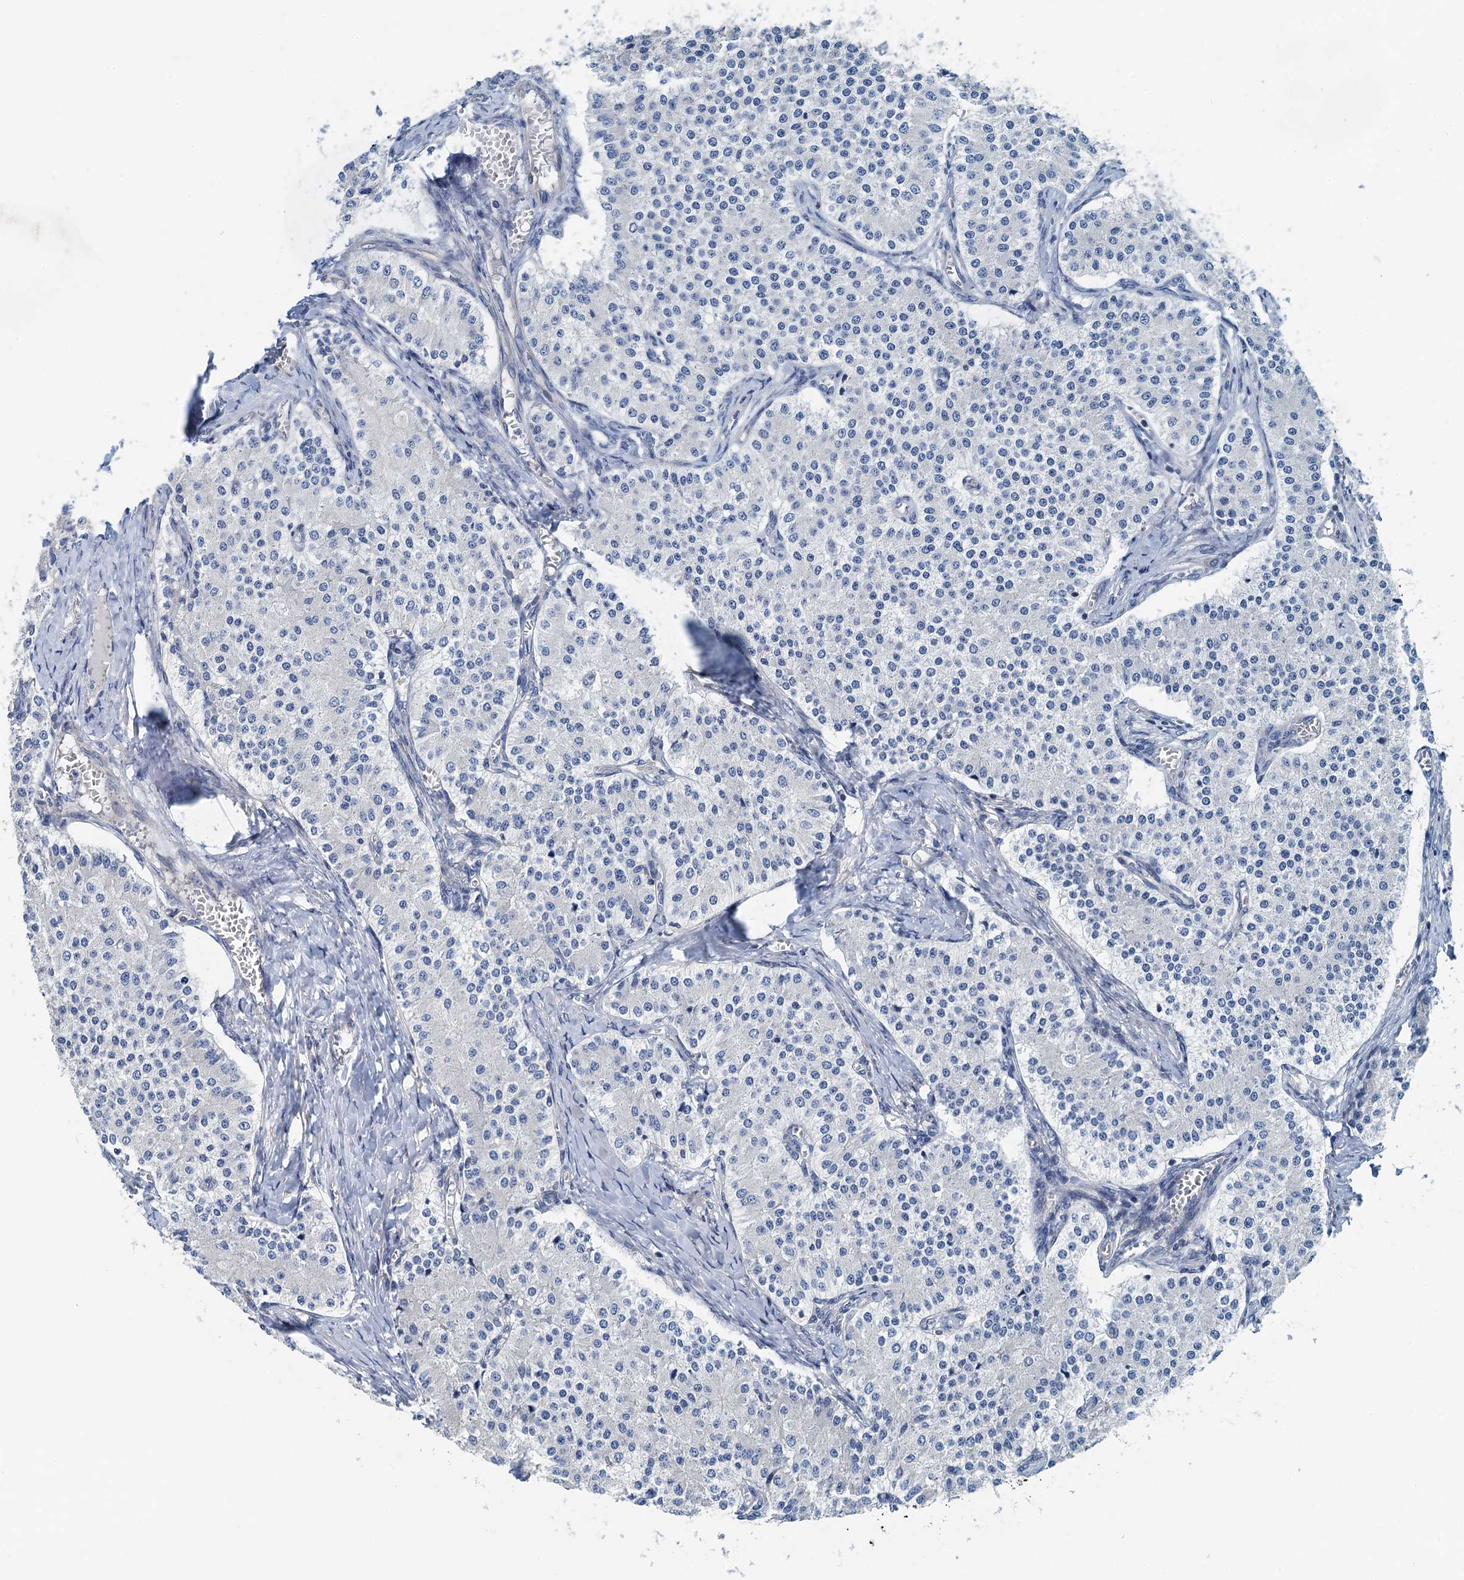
{"staining": {"intensity": "negative", "quantity": "none", "location": "none"}, "tissue": "carcinoid", "cell_type": "Tumor cells", "image_type": "cancer", "snomed": [{"axis": "morphology", "description": "Carcinoid, malignant, NOS"}, {"axis": "topography", "description": "Colon"}], "caption": "DAB (3,3'-diaminobenzidine) immunohistochemical staining of carcinoid (malignant) exhibits no significant expression in tumor cells. (IHC, brightfield microscopy, high magnification).", "gene": "PPP1R14D", "patient": {"sex": "female", "age": 52}}